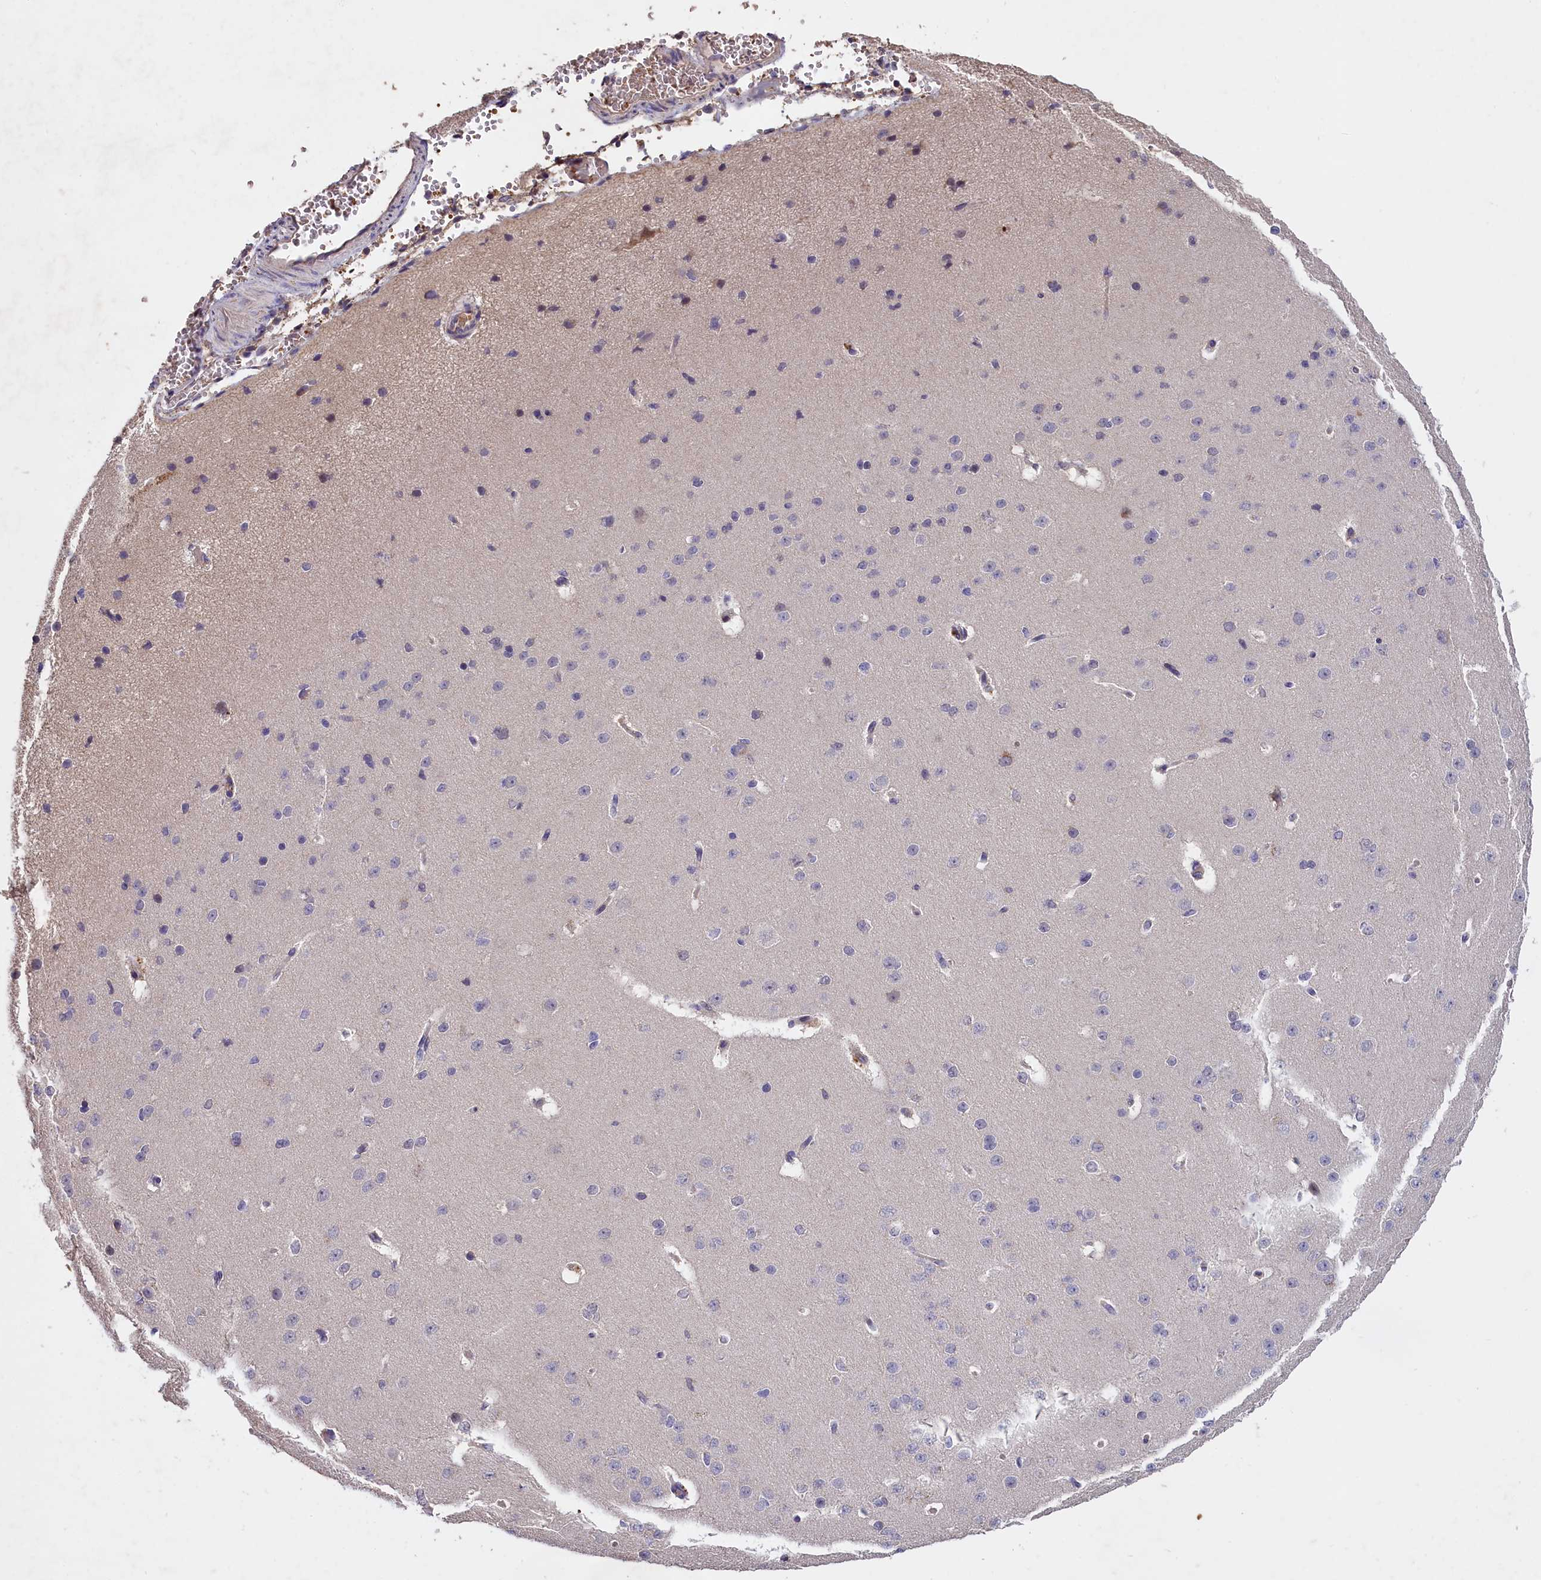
{"staining": {"intensity": "weak", "quantity": "25%-75%", "location": "cytoplasmic/membranous"}, "tissue": "cerebral cortex", "cell_type": "Endothelial cells", "image_type": "normal", "snomed": [{"axis": "morphology", "description": "Normal tissue, NOS"}, {"axis": "morphology", "description": "Developmental malformation"}, {"axis": "topography", "description": "Cerebral cortex"}], "caption": "Immunohistochemical staining of normal cerebral cortex displays weak cytoplasmic/membranous protein staining in approximately 25%-75% of endothelial cells.", "gene": "CLRN2", "patient": {"sex": "female", "age": 30}}